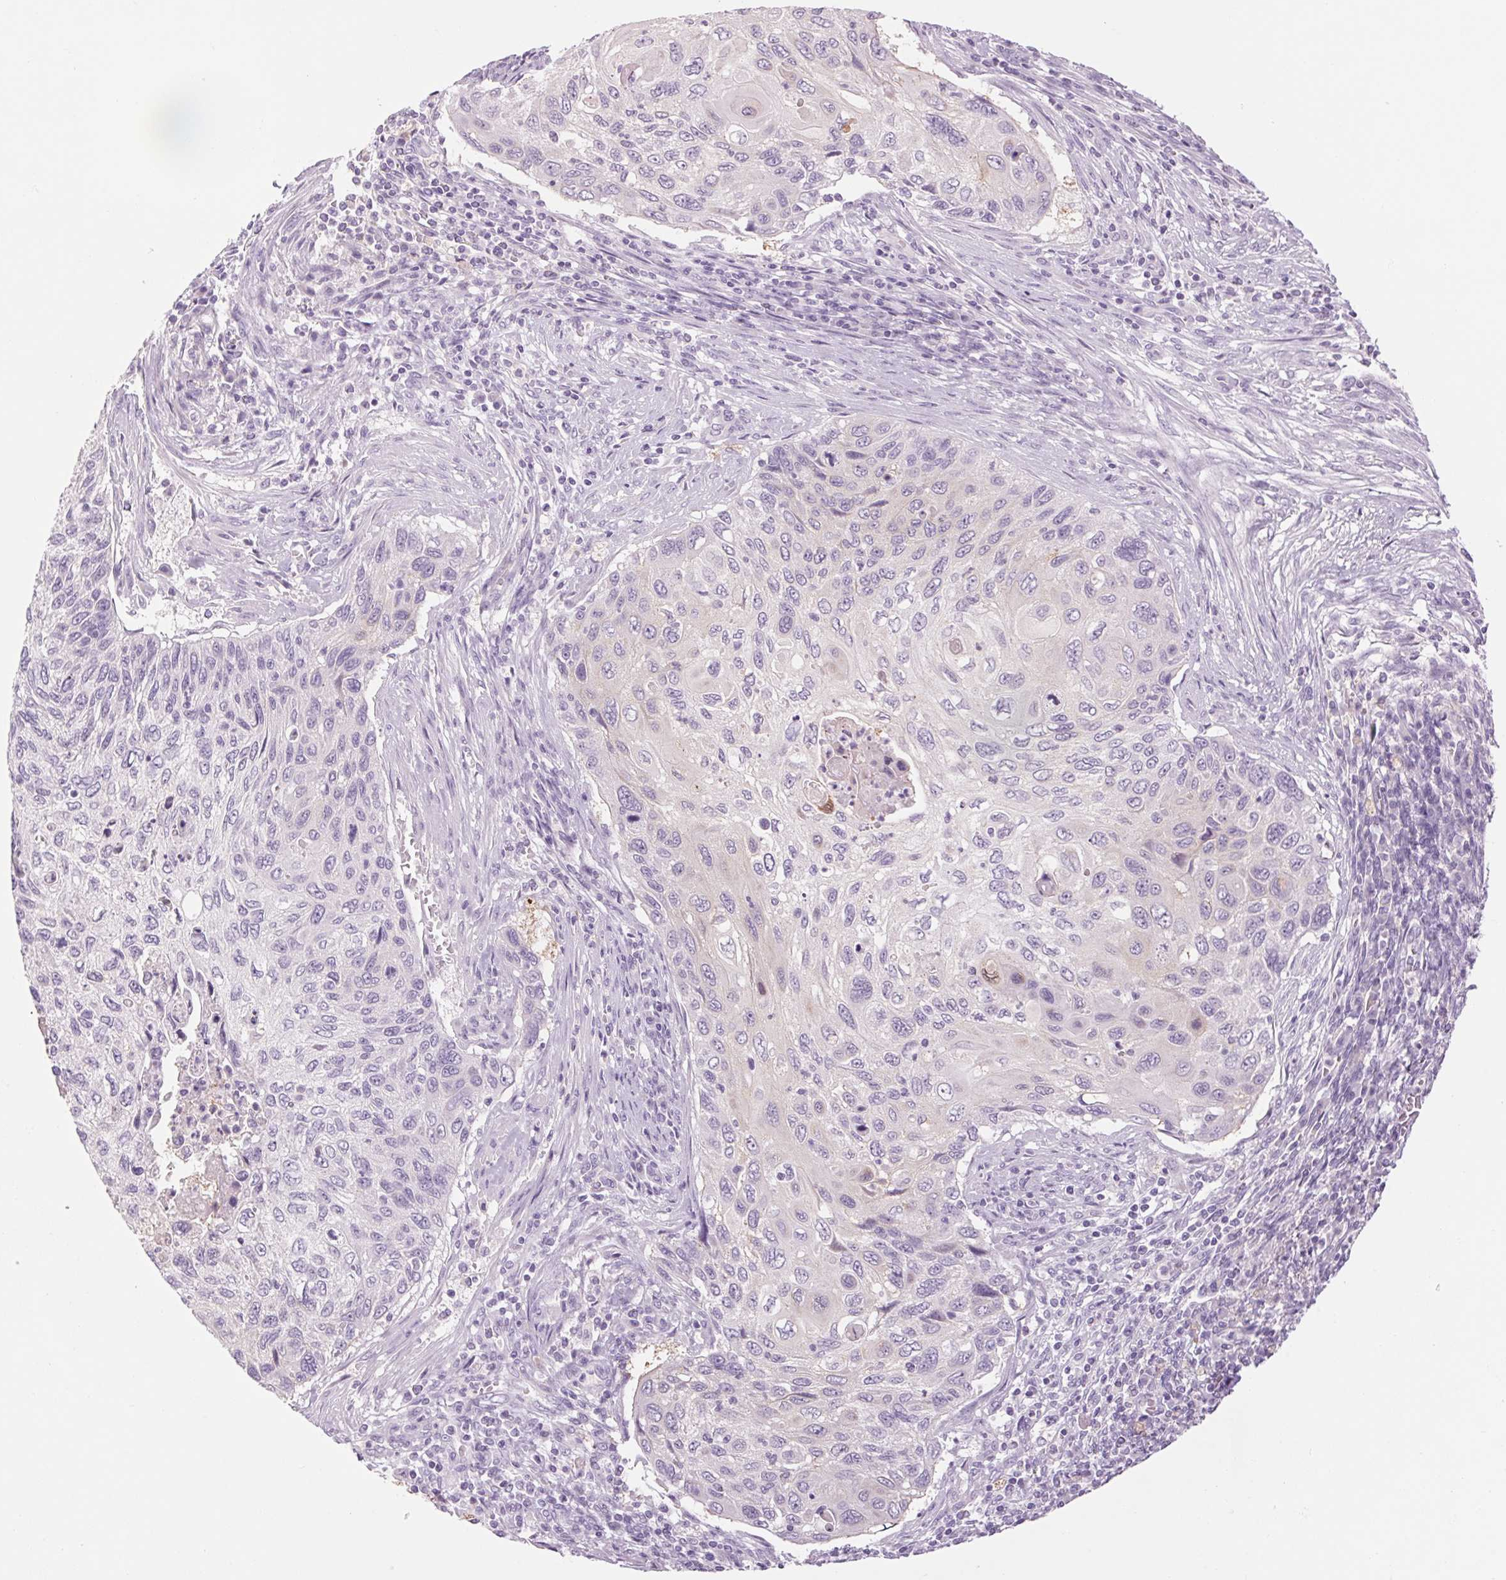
{"staining": {"intensity": "negative", "quantity": "none", "location": "none"}, "tissue": "cervical cancer", "cell_type": "Tumor cells", "image_type": "cancer", "snomed": [{"axis": "morphology", "description": "Squamous cell carcinoma, NOS"}, {"axis": "topography", "description": "Cervix"}], "caption": "Human cervical cancer stained for a protein using immunohistochemistry (IHC) displays no expression in tumor cells.", "gene": "RPTN", "patient": {"sex": "female", "age": 70}}